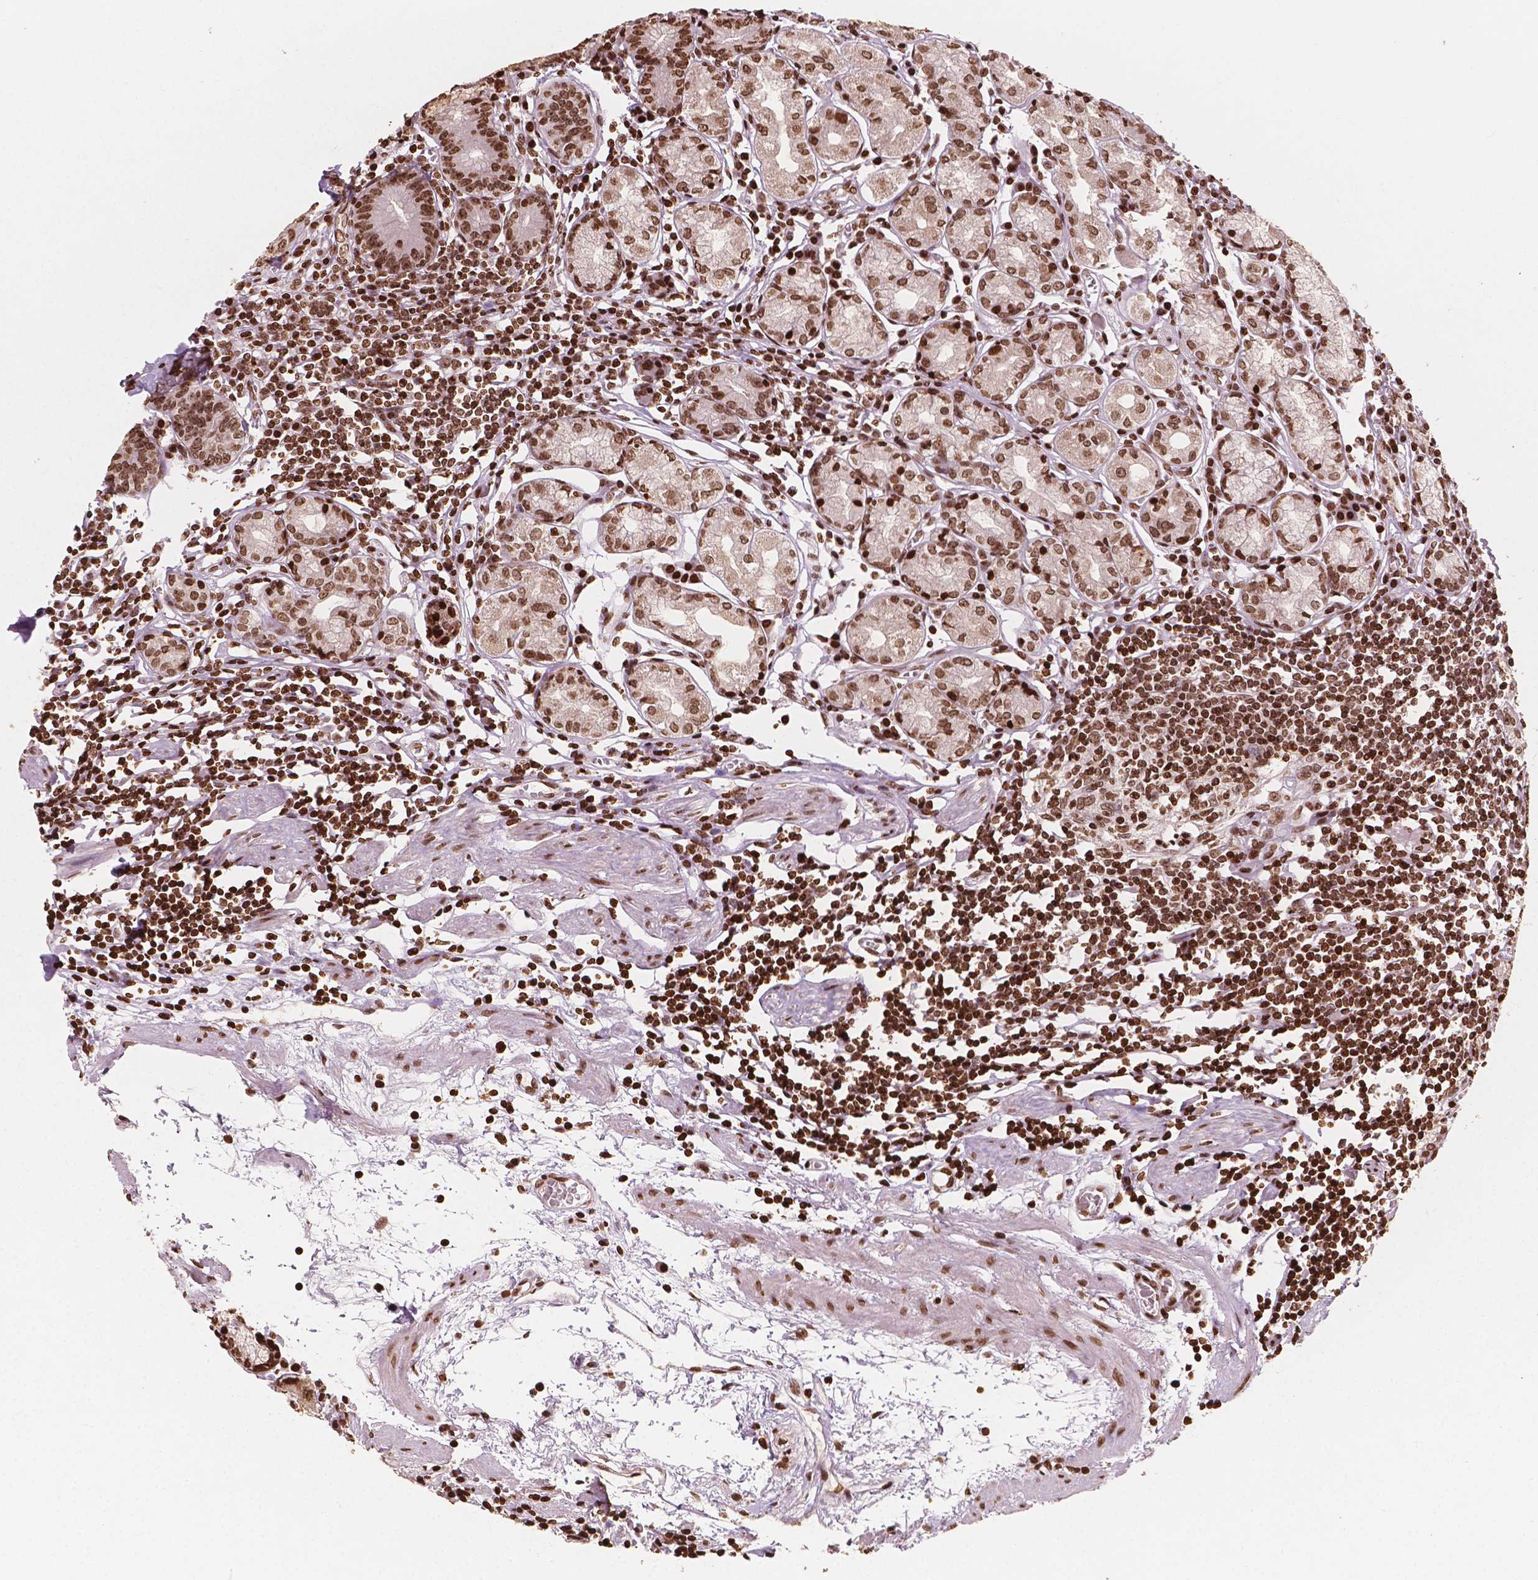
{"staining": {"intensity": "strong", "quantity": ">75%", "location": "nuclear"}, "tissue": "stomach", "cell_type": "Glandular cells", "image_type": "normal", "snomed": [{"axis": "morphology", "description": "Normal tissue, NOS"}, {"axis": "topography", "description": "Stomach"}], "caption": "An immunohistochemistry micrograph of normal tissue is shown. Protein staining in brown highlights strong nuclear positivity in stomach within glandular cells.", "gene": "H3C7", "patient": {"sex": "male", "age": 55}}